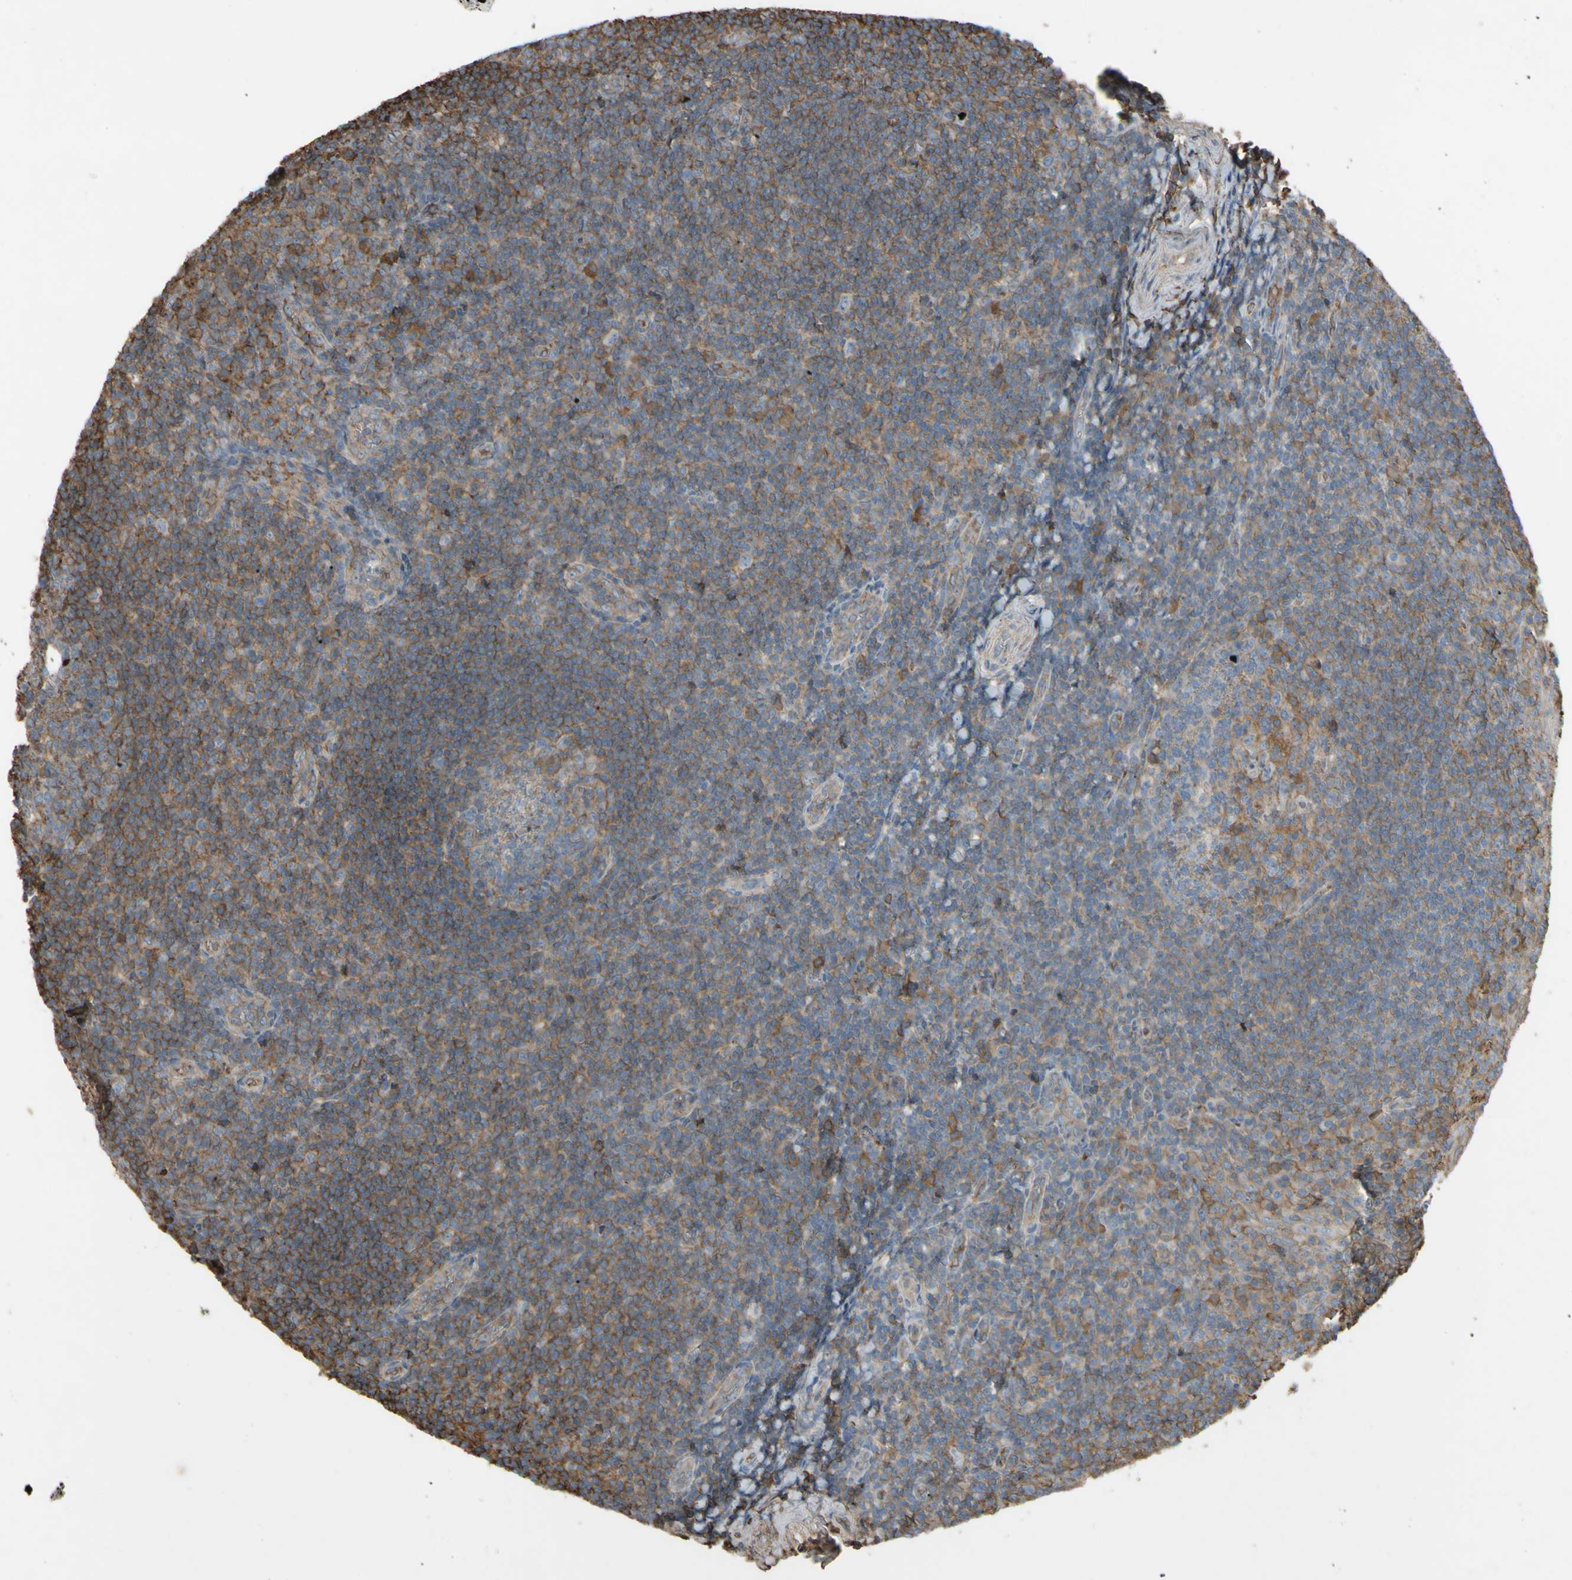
{"staining": {"intensity": "moderate", "quantity": "<25%", "location": "cytoplasmic/membranous"}, "tissue": "tonsil", "cell_type": "Germinal center cells", "image_type": "normal", "snomed": [{"axis": "morphology", "description": "Normal tissue, NOS"}, {"axis": "topography", "description": "Tonsil"}], "caption": "Protein staining displays moderate cytoplasmic/membranous staining in approximately <25% of germinal center cells in unremarkable tonsil. The protein of interest is stained brown, and the nuclei are stained in blue (DAB IHC with brightfield microscopy, high magnification).", "gene": "PTGDS", "patient": {"sex": "male", "age": 31}}